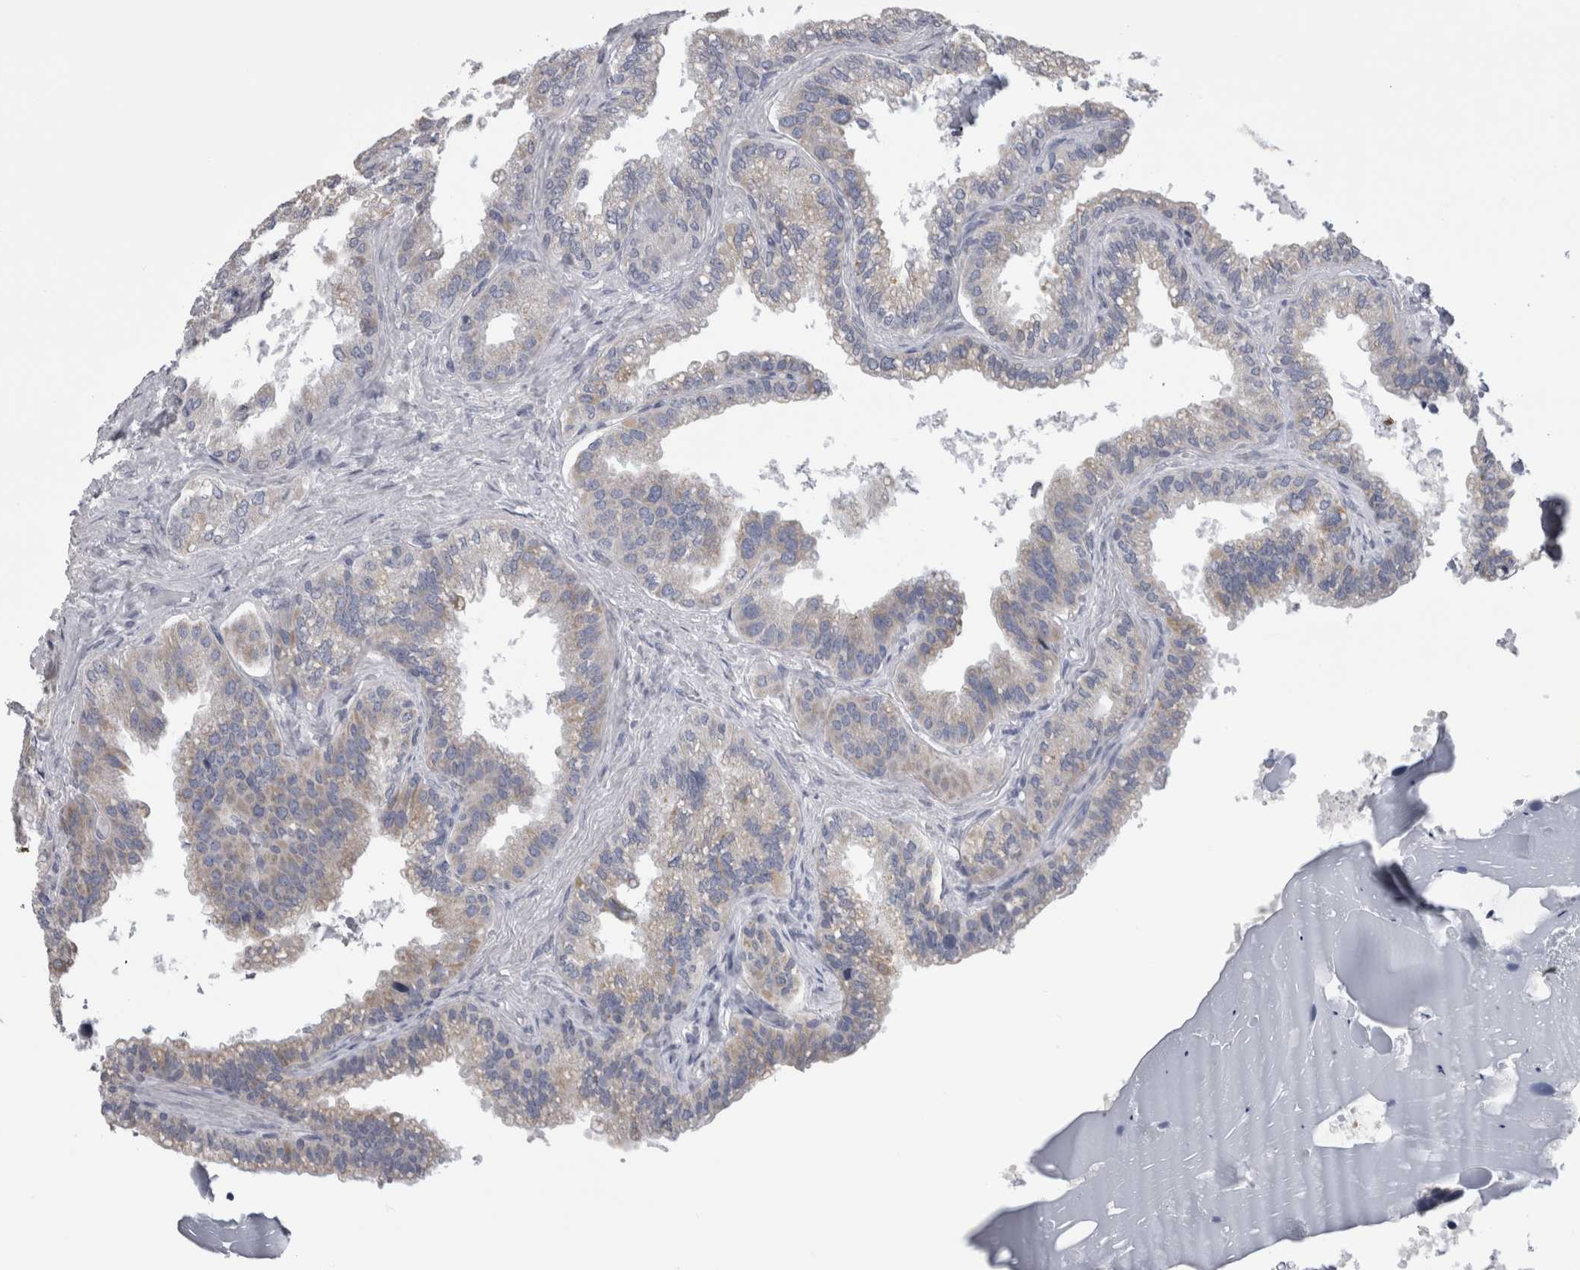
{"staining": {"intensity": "weak", "quantity": "<25%", "location": "cytoplasmic/membranous"}, "tissue": "seminal vesicle", "cell_type": "Glandular cells", "image_type": "normal", "snomed": [{"axis": "morphology", "description": "Normal tissue, NOS"}, {"axis": "topography", "description": "Seminal veicle"}], "caption": "Seminal vesicle stained for a protein using IHC displays no staining glandular cells.", "gene": "DHRS4", "patient": {"sex": "male", "age": 46}}